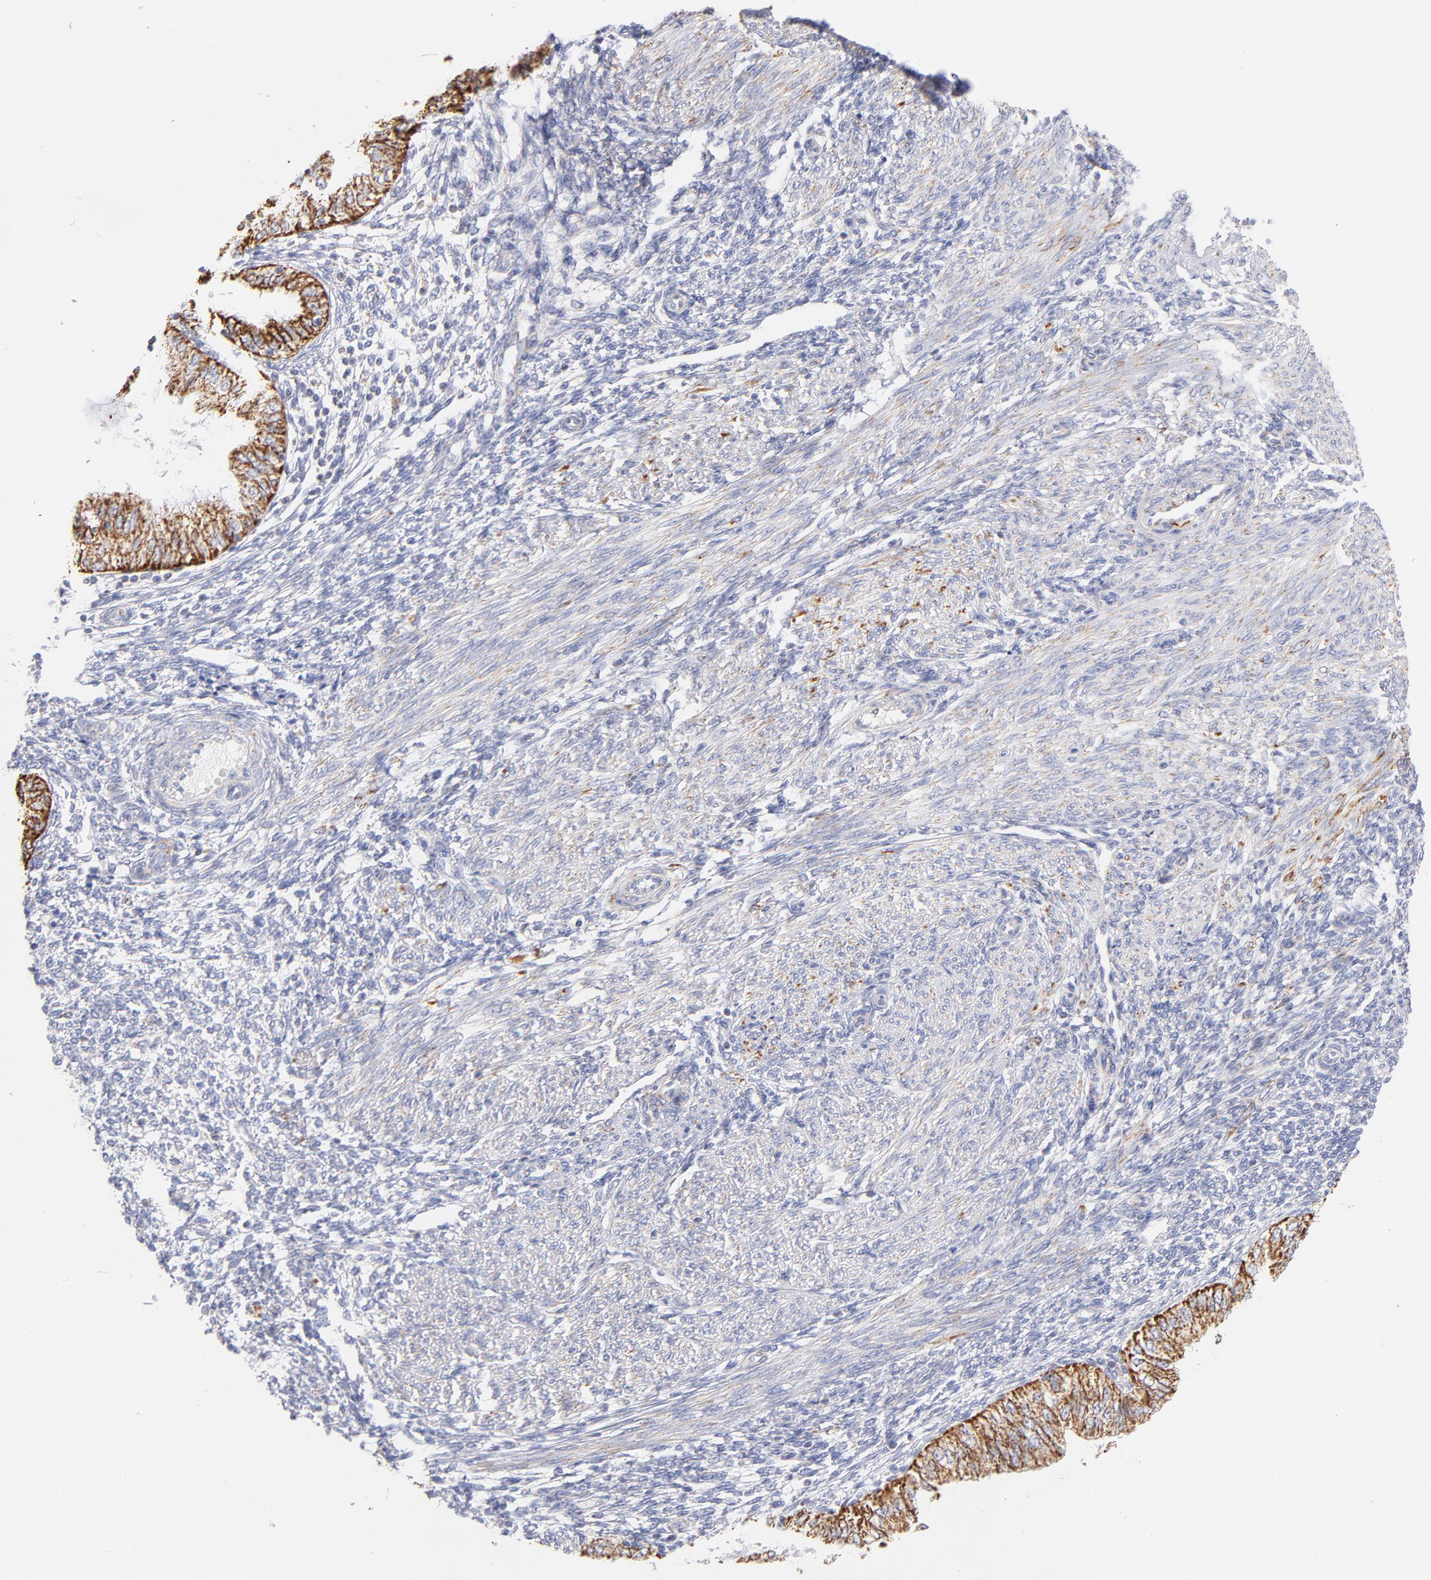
{"staining": {"intensity": "strong", "quantity": ">75%", "location": "cytoplasmic/membranous"}, "tissue": "endometrial cancer", "cell_type": "Tumor cells", "image_type": "cancer", "snomed": [{"axis": "morphology", "description": "Adenocarcinoma, NOS"}, {"axis": "topography", "description": "Endometrium"}], "caption": "DAB (3,3'-diaminobenzidine) immunohistochemical staining of human endometrial cancer (adenocarcinoma) displays strong cytoplasmic/membranous protein staining in about >75% of tumor cells. The protein is shown in brown color, while the nuclei are stained blue.", "gene": "AIFM1", "patient": {"sex": "female", "age": 51}}